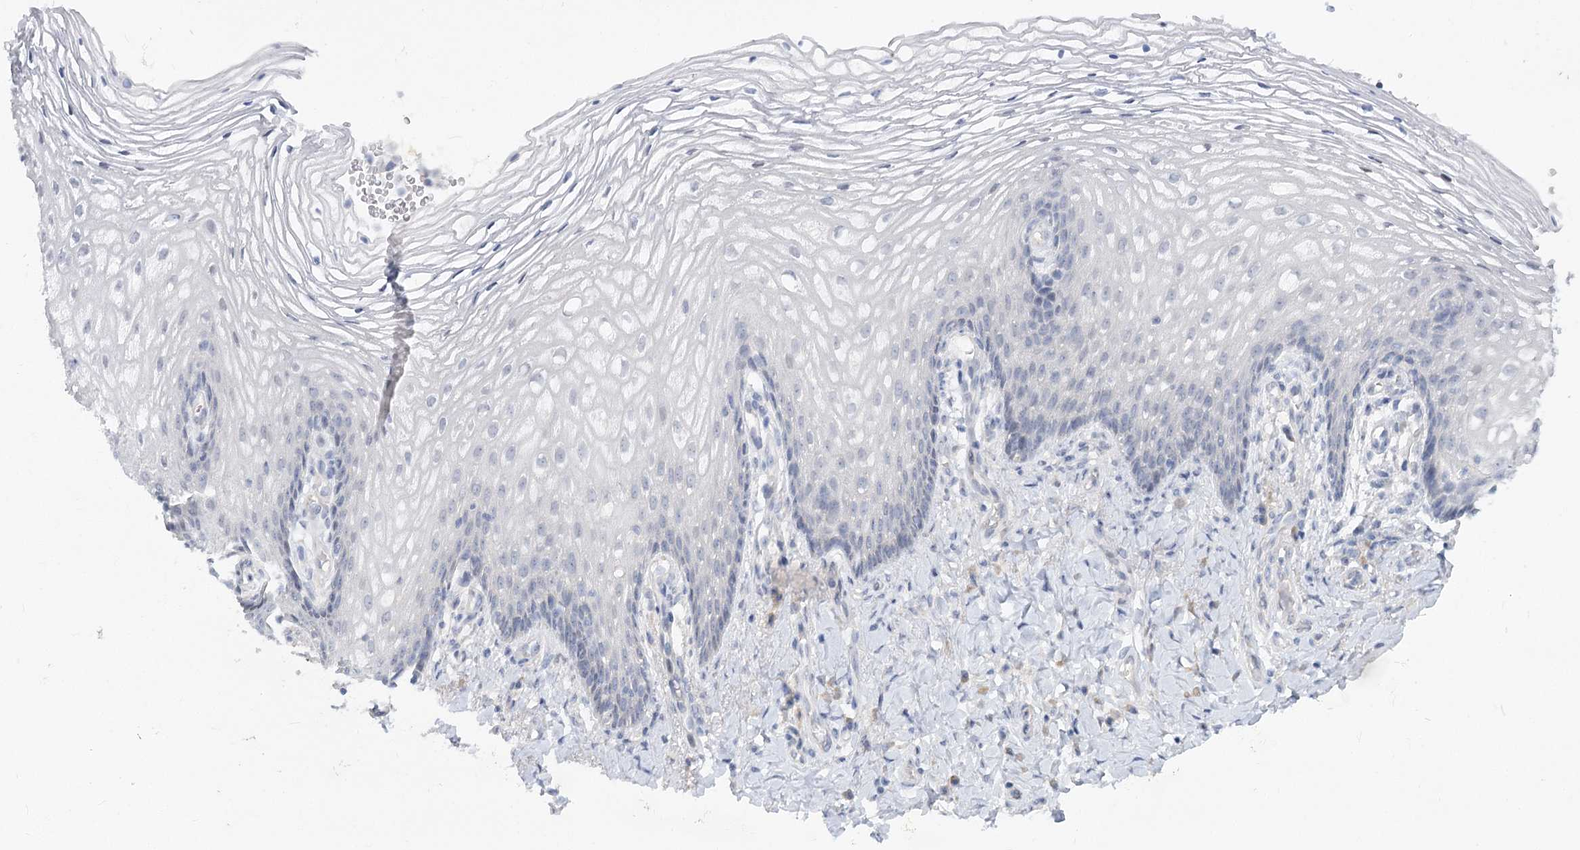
{"staining": {"intensity": "negative", "quantity": "none", "location": "none"}, "tissue": "vagina", "cell_type": "Squamous epithelial cells", "image_type": "normal", "snomed": [{"axis": "morphology", "description": "Normal tissue, NOS"}, {"axis": "topography", "description": "Vagina"}], "caption": "The immunohistochemistry (IHC) image has no significant expression in squamous epithelial cells of vagina.", "gene": "ARSI", "patient": {"sex": "female", "age": 60}}